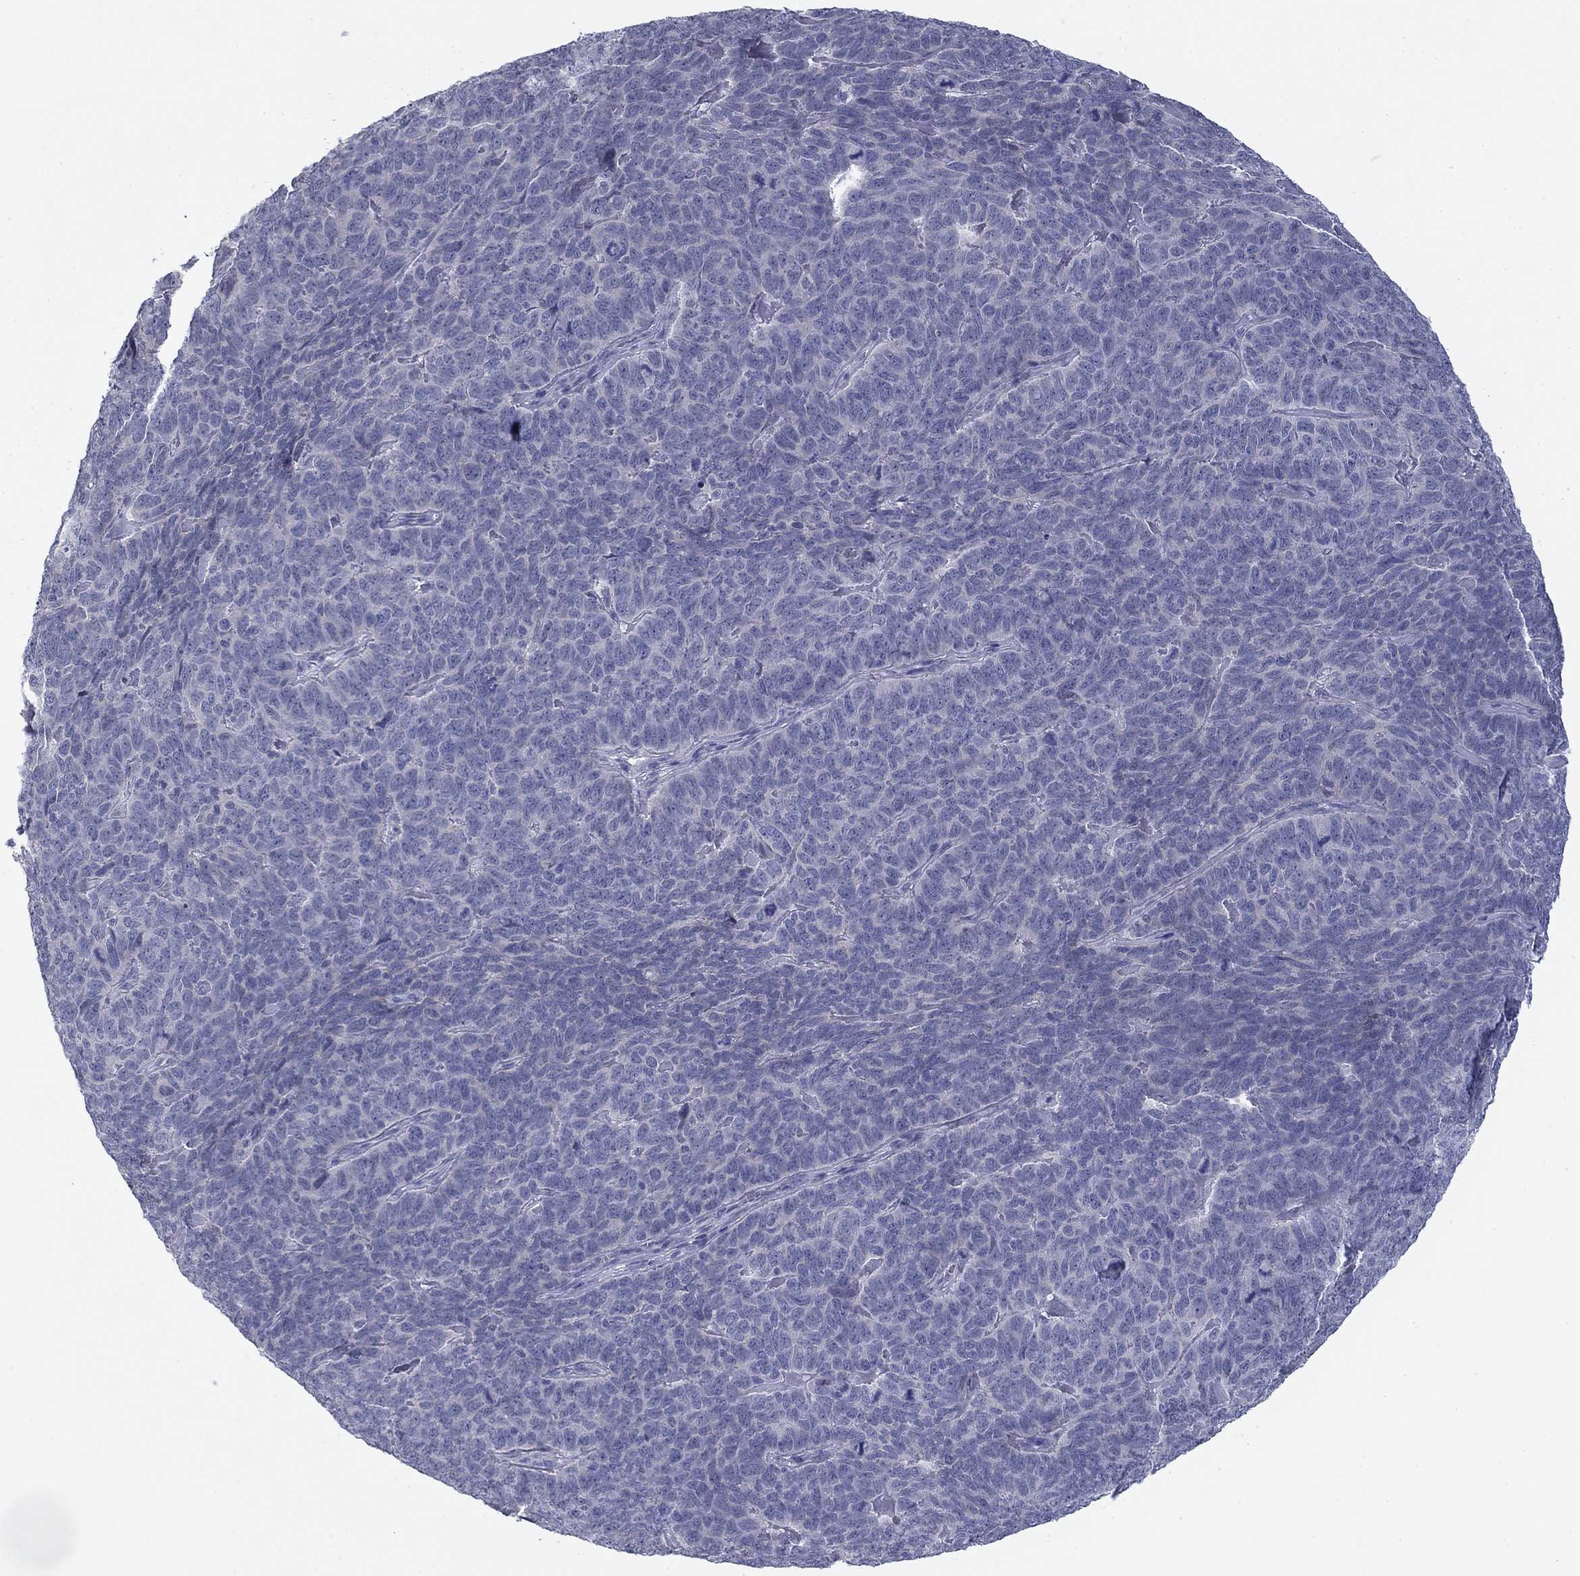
{"staining": {"intensity": "negative", "quantity": "none", "location": "none"}, "tissue": "skin cancer", "cell_type": "Tumor cells", "image_type": "cancer", "snomed": [{"axis": "morphology", "description": "Squamous cell carcinoma, NOS"}, {"axis": "topography", "description": "Skin"}, {"axis": "topography", "description": "Anal"}], "caption": "The image shows no significant positivity in tumor cells of skin squamous cell carcinoma. The staining was performed using DAB to visualize the protein expression in brown, while the nuclei were stained in blue with hematoxylin (Magnification: 20x).", "gene": "CNTNAP4", "patient": {"sex": "female", "age": 51}}